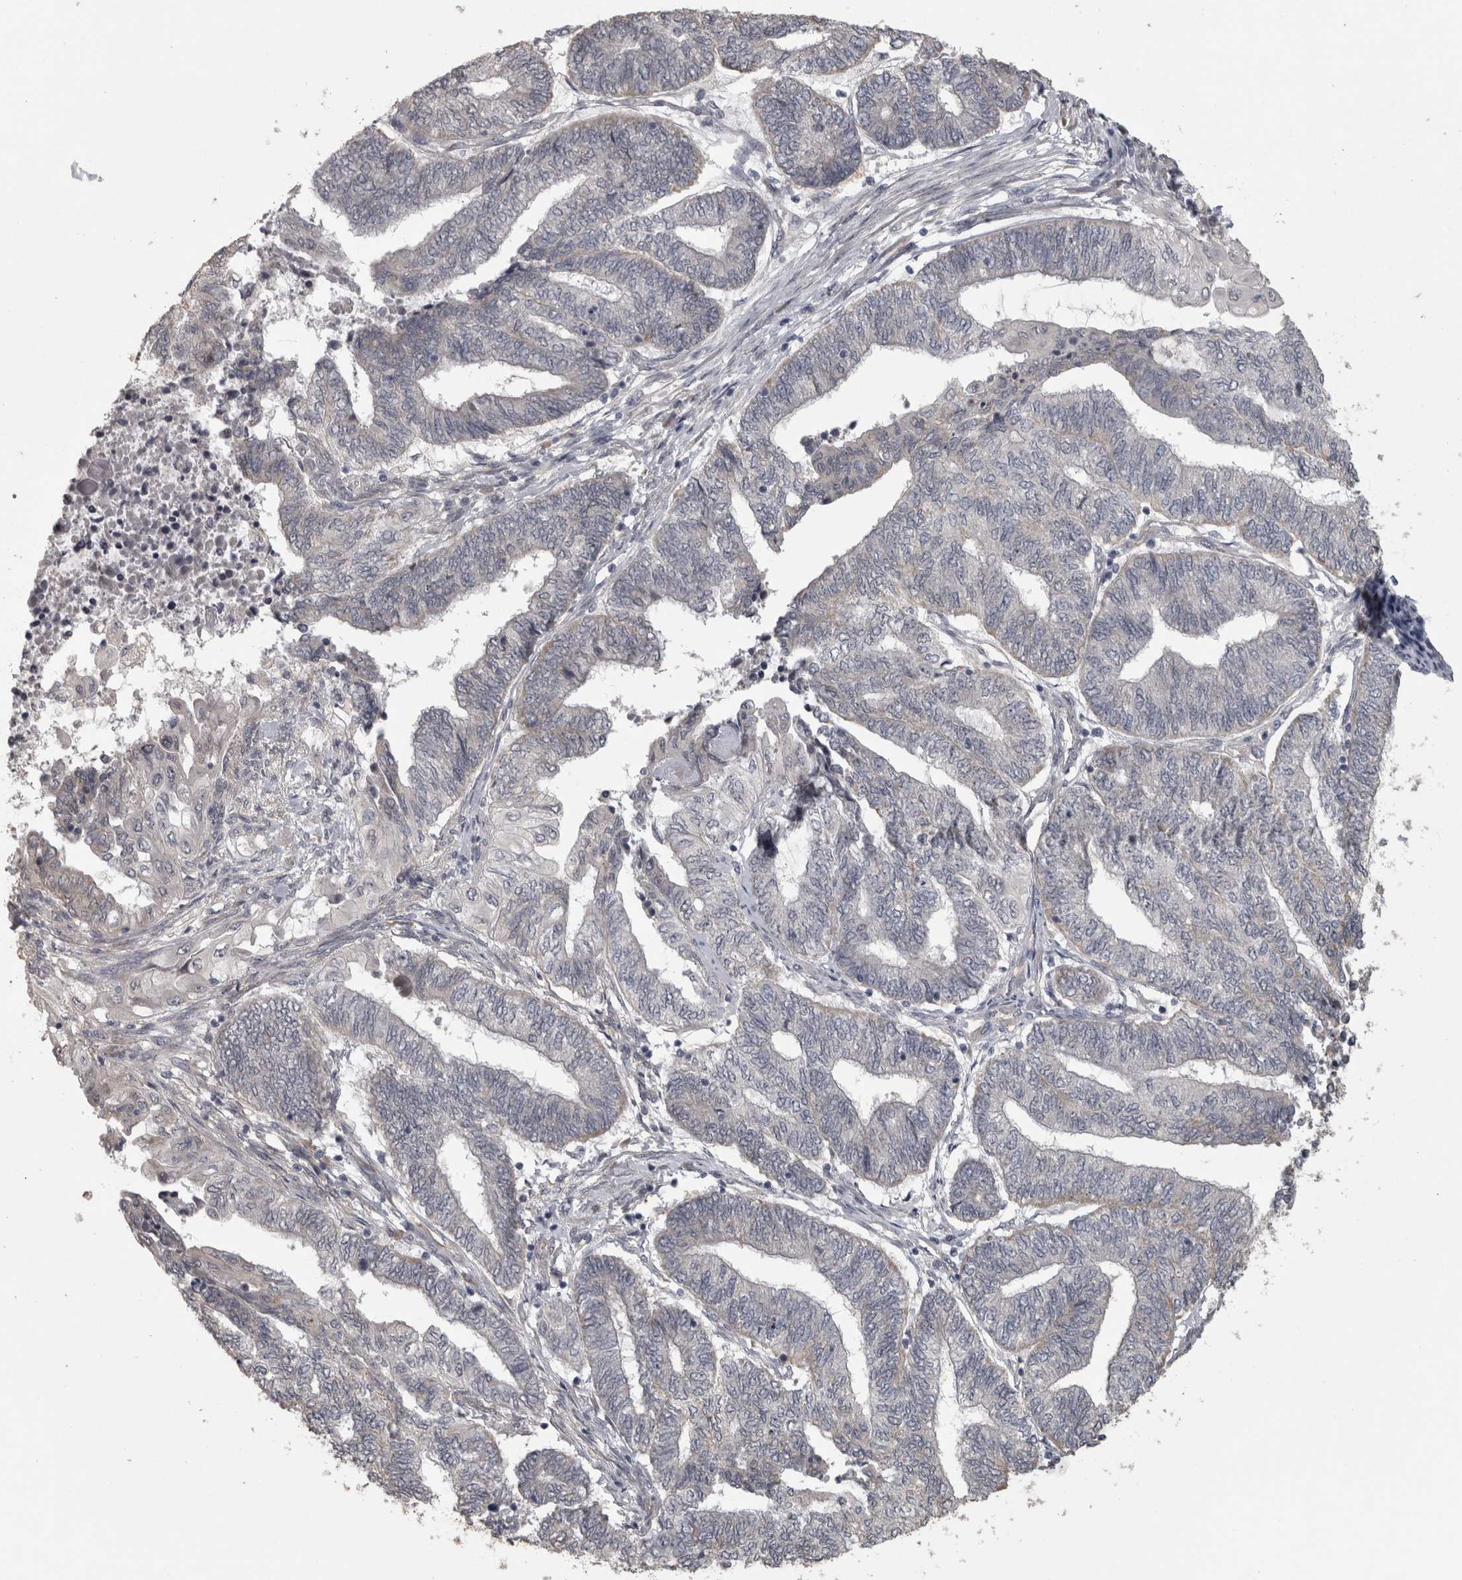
{"staining": {"intensity": "negative", "quantity": "none", "location": "none"}, "tissue": "endometrial cancer", "cell_type": "Tumor cells", "image_type": "cancer", "snomed": [{"axis": "morphology", "description": "Adenocarcinoma, NOS"}, {"axis": "topography", "description": "Uterus"}, {"axis": "topography", "description": "Endometrium"}], "caption": "This is an immunohistochemistry histopathology image of endometrial cancer (adenocarcinoma). There is no staining in tumor cells.", "gene": "RAB29", "patient": {"sex": "female", "age": 70}}